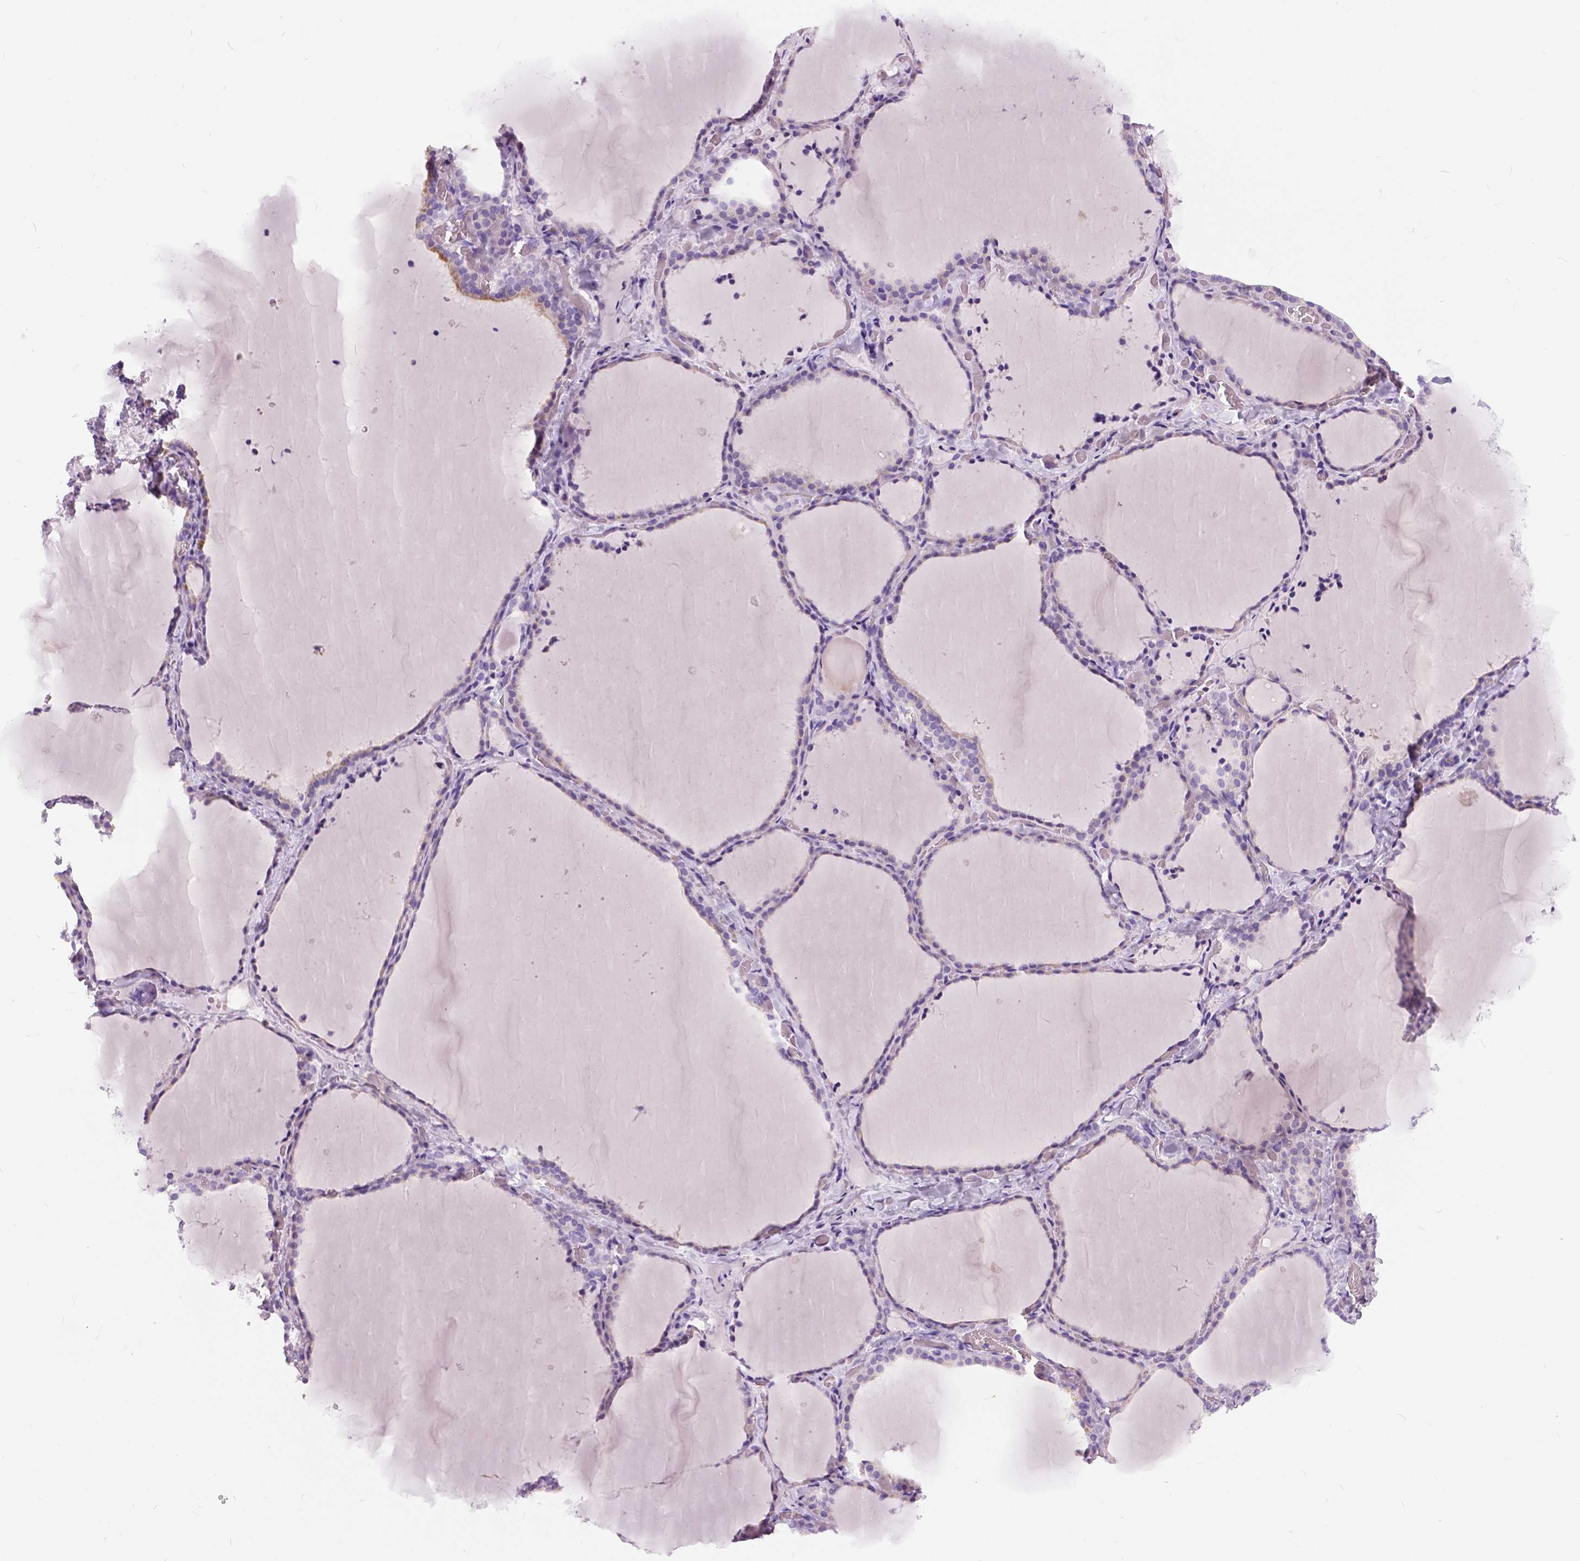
{"staining": {"intensity": "negative", "quantity": "none", "location": "none"}, "tissue": "thyroid gland", "cell_type": "Glandular cells", "image_type": "normal", "snomed": [{"axis": "morphology", "description": "Normal tissue, NOS"}, {"axis": "topography", "description": "Thyroid gland"}], "caption": "Histopathology image shows no protein expression in glandular cells of benign thyroid gland. (Immunohistochemistry (ihc), brightfield microscopy, high magnification).", "gene": "TP53TG5", "patient": {"sex": "female", "age": 22}}